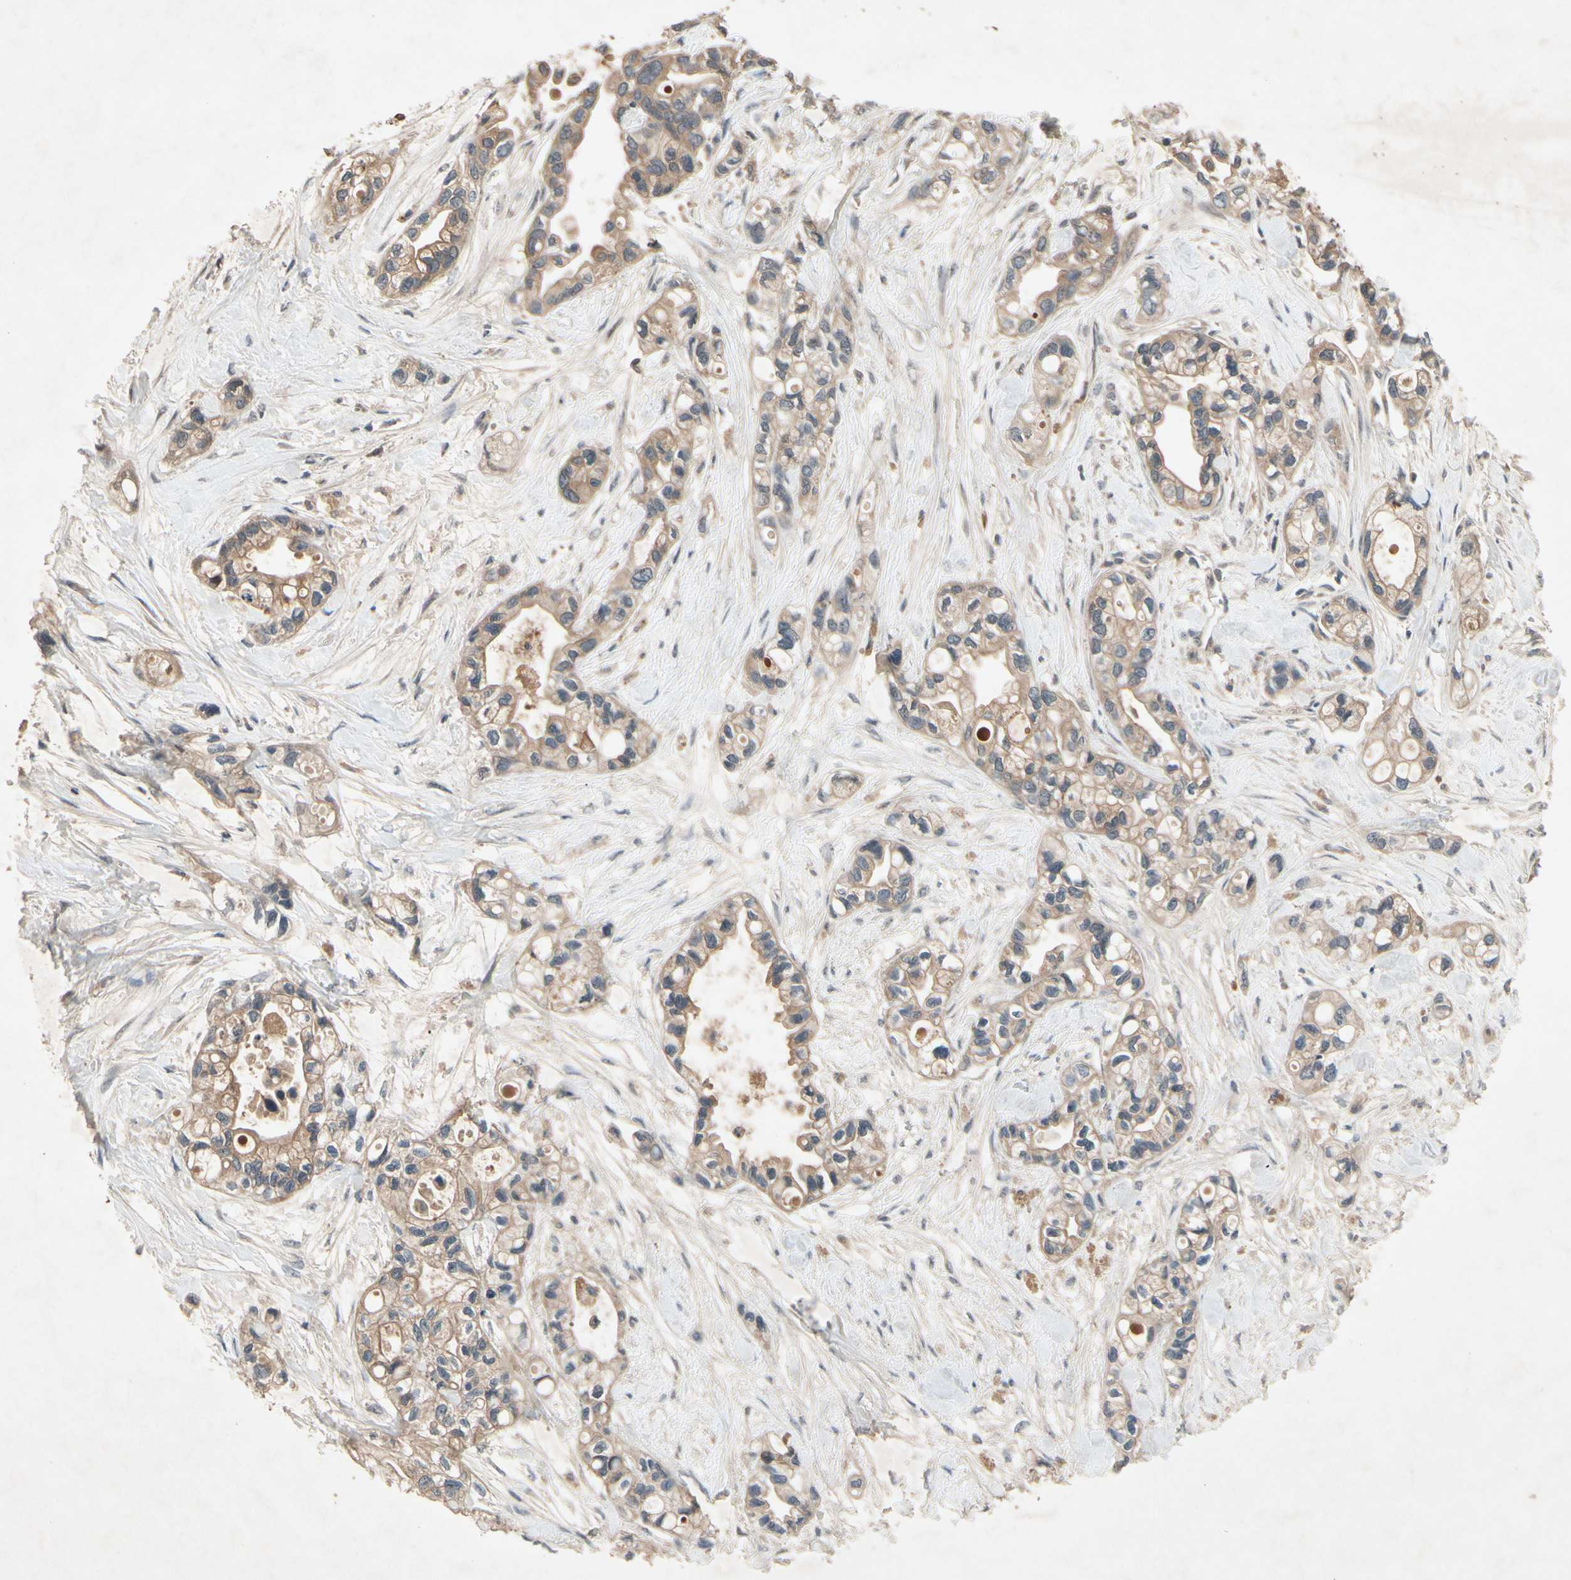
{"staining": {"intensity": "moderate", "quantity": ">75%", "location": "cytoplasmic/membranous"}, "tissue": "pancreatic cancer", "cell_type": "Tumor cells", "image_type": "cancer", "snomed": [{"axis": "morphology", "description": "Adenocarcinoma, NOS"}, {"axis": "topography", "description": "Pancreas"}], "caption": "Immunohistochemistry staining of pancreatic cancer (adenocarcinoma), which displays medium levels of moderate cytoplasmic/membranous expression in about >75% of tumor cells indicating moderate cytoplasmic/membranous protein staining. The staining was performed using DAB (3,3'-diaminobenzidine) (brown) for protein detection and nuclei were counterstained in hematoxylin (blue).", "gene": "NSF", "patient": {"sex": "female", "age": 77}}